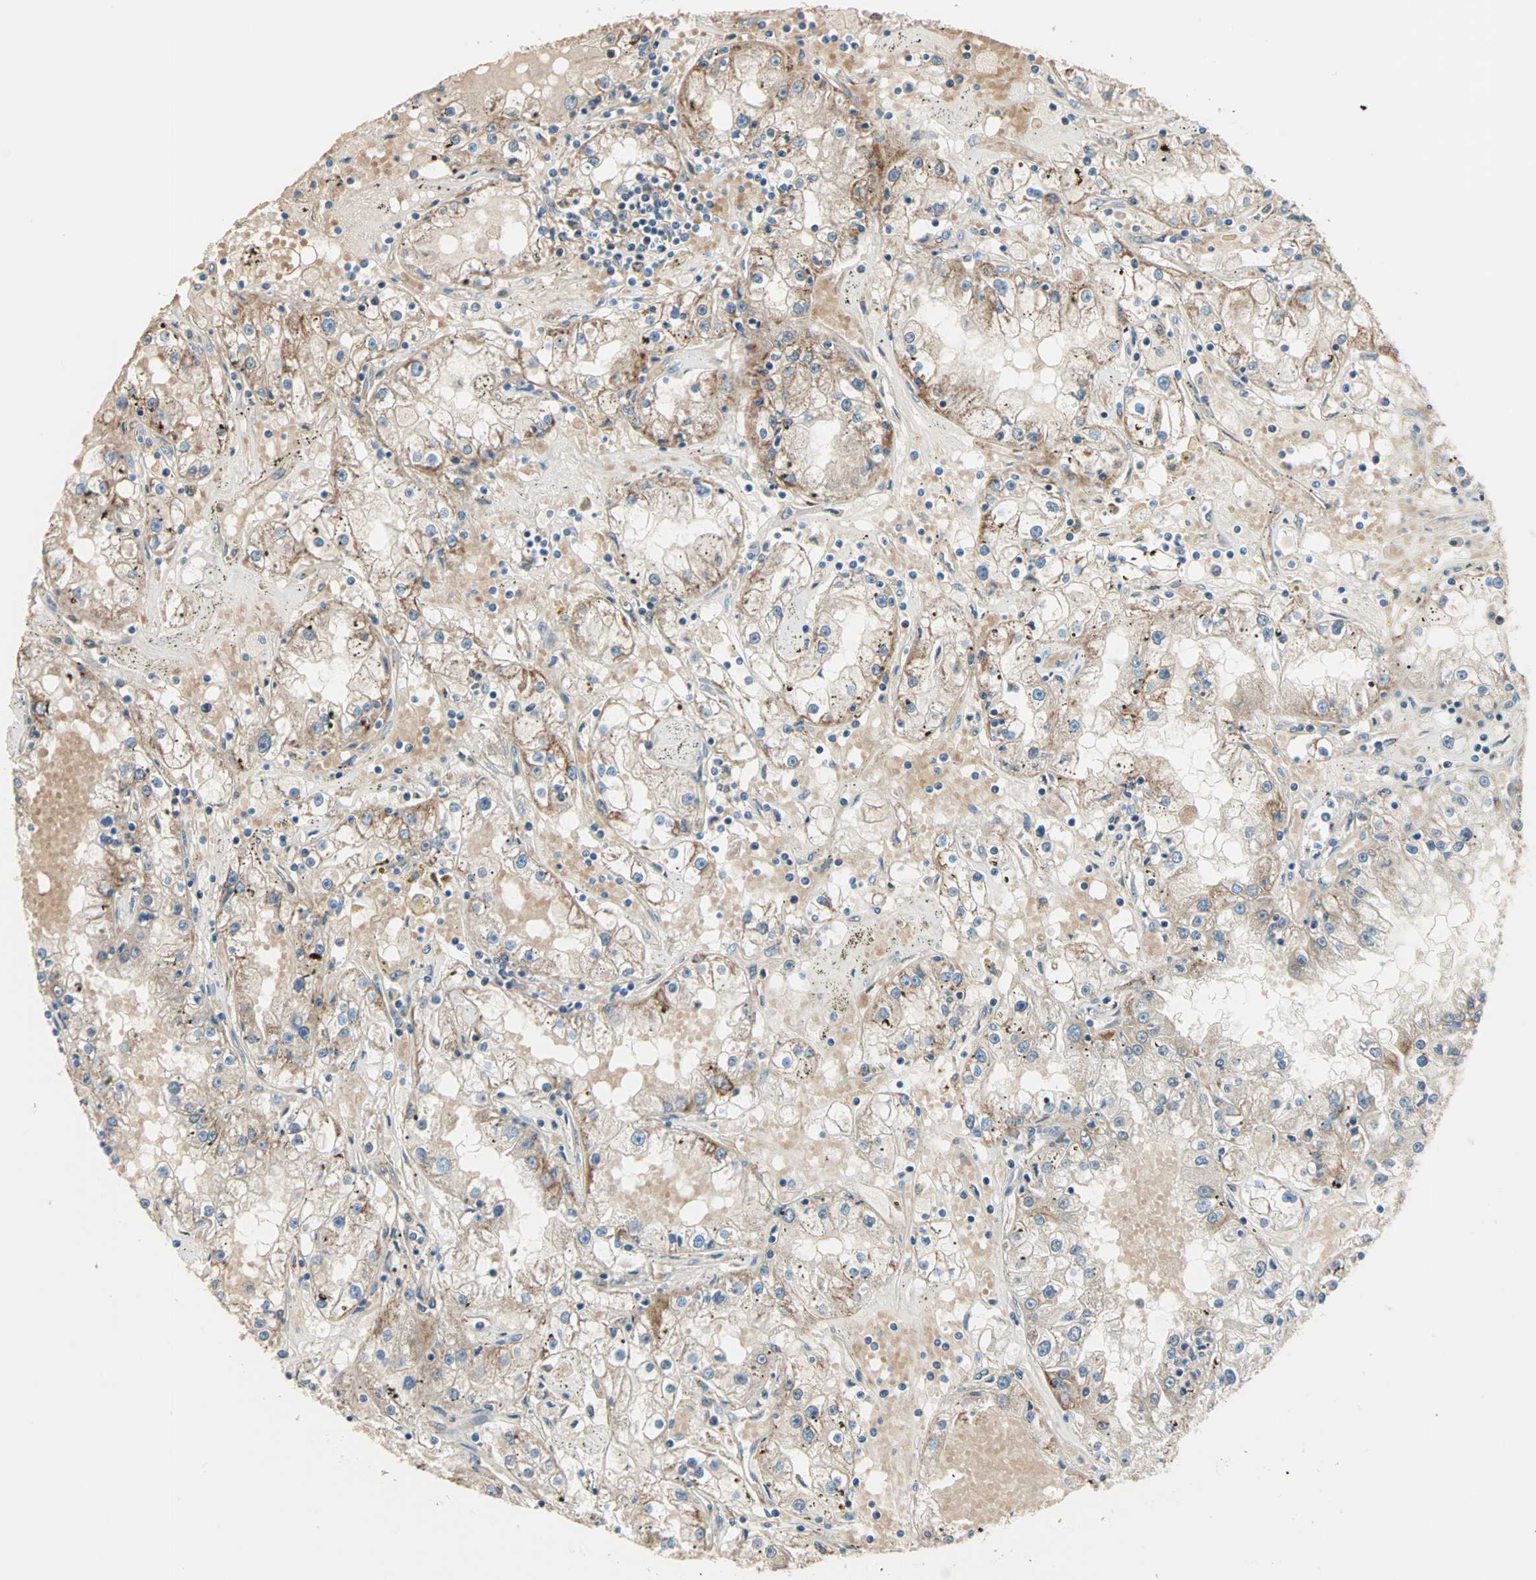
{"staining": {"intensity": "moderate", "quantity": ">75%", "location": "cytoplasmic/membranous"}, "tissue": "renal cancer", "cell_type": "Tumor cells", "image_type": "cancer", "snomed": [{"axis": "morphology", "description": "Adenocarcinoma, NOS"}, {"axis": "topography", "description": "Kidney"}], "caption": "Renal cancer (adenocarcinoma) tissue reveals moderate cytoplasmic/membranous staining in approximately >75% of tumor cells (DAB (3,3'-diaminobenzidine) IHC with brightfield microscopy, high magnification).", "gene": "TST", "patient": {"sex": "male", "age": 56}}